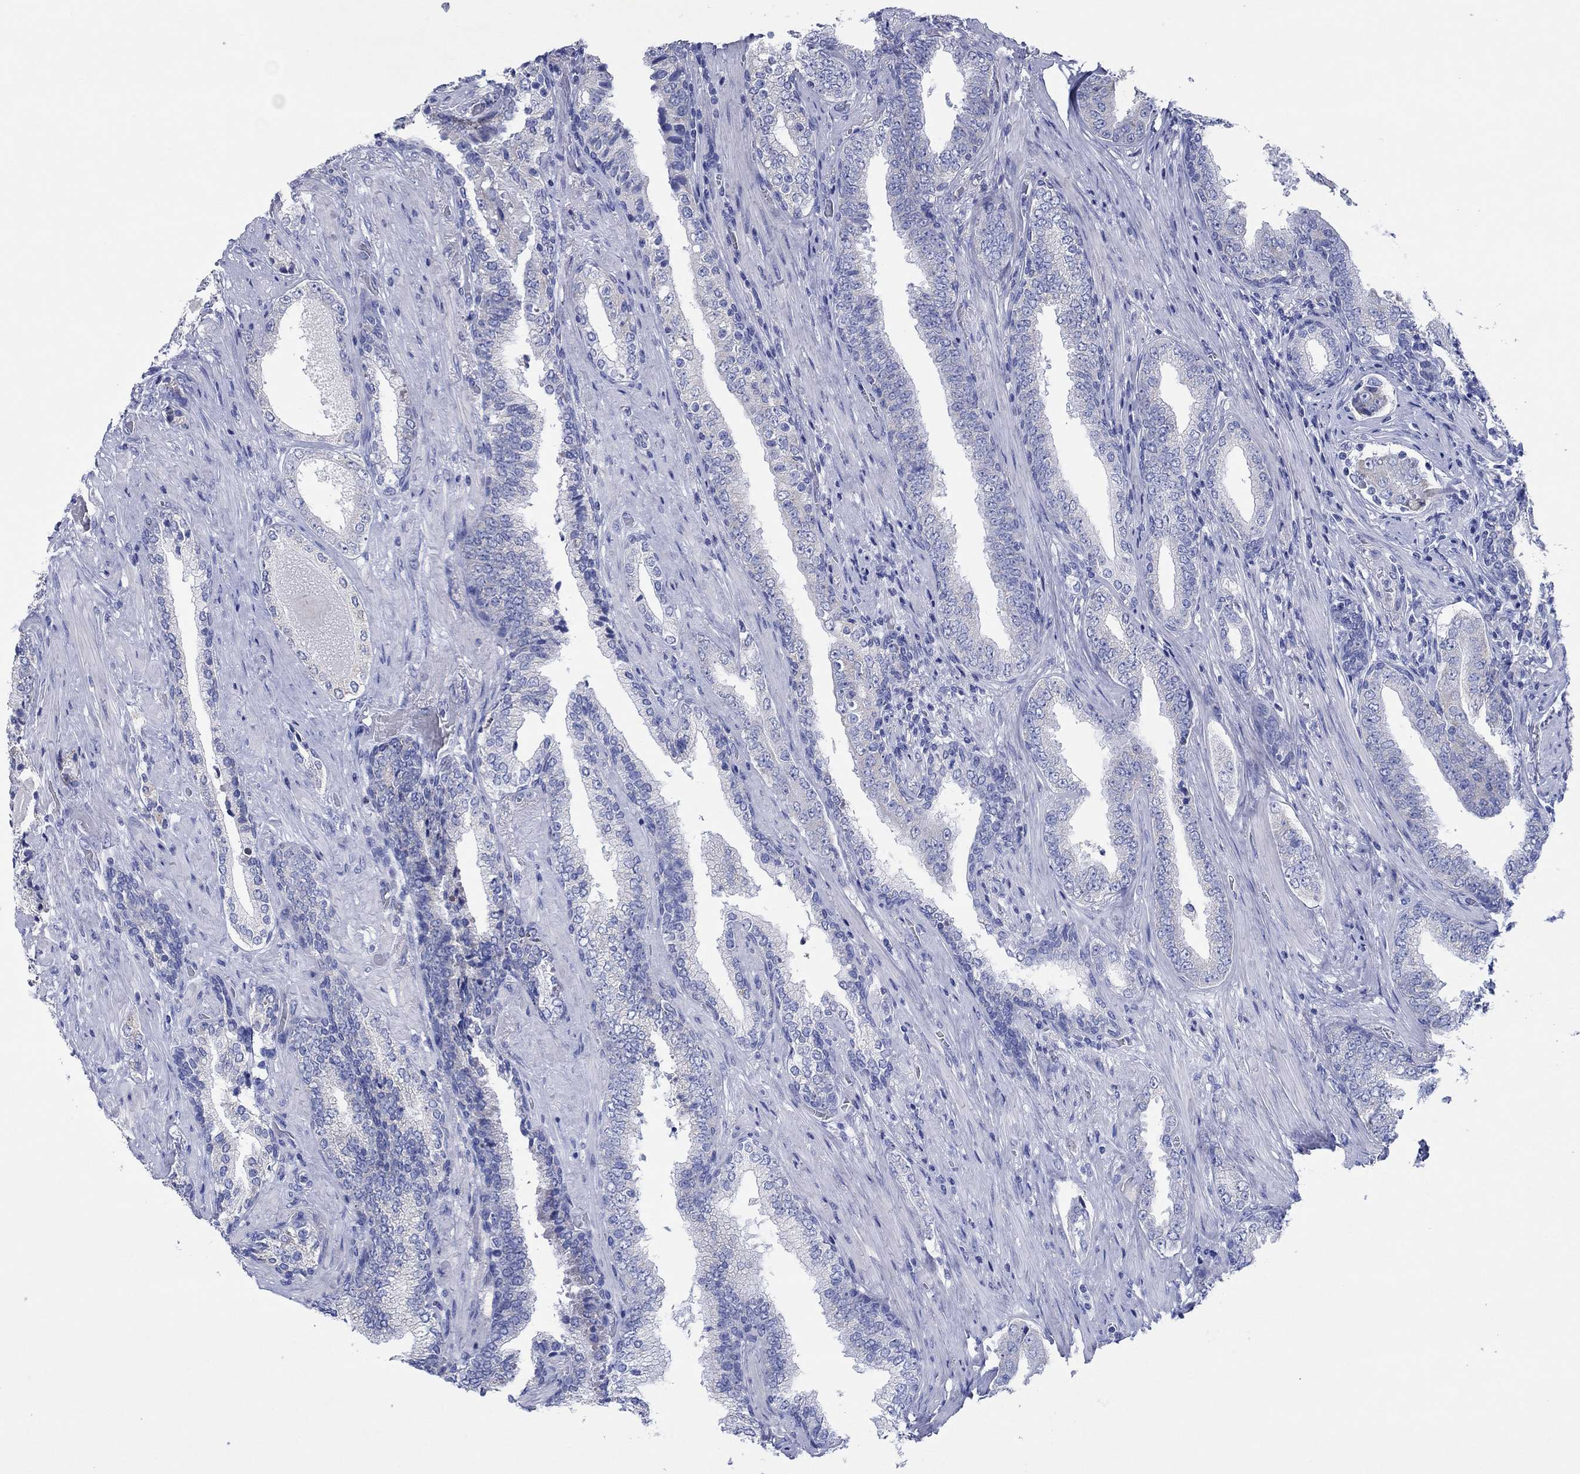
{"staining": {"intensity": "negative", "quantity": "none", "location": "none"}, "tissue": "prostate cancer", "cell_type": "Tumor cells", "image_type": "cancer", "snomed": [{"axis": "morphology", "description": "Adenocarcinoma, Low grade"}, {"axis": "topography", "description": "Prostate and seminal vesicle, NOS"}], "caption": "This is a micrograph of immunohistochemistry staining of prostate cancer, which shows no staining in tumor cells.", "gene": "HCRT", "patient": {"sex": "male", "age": 61}}